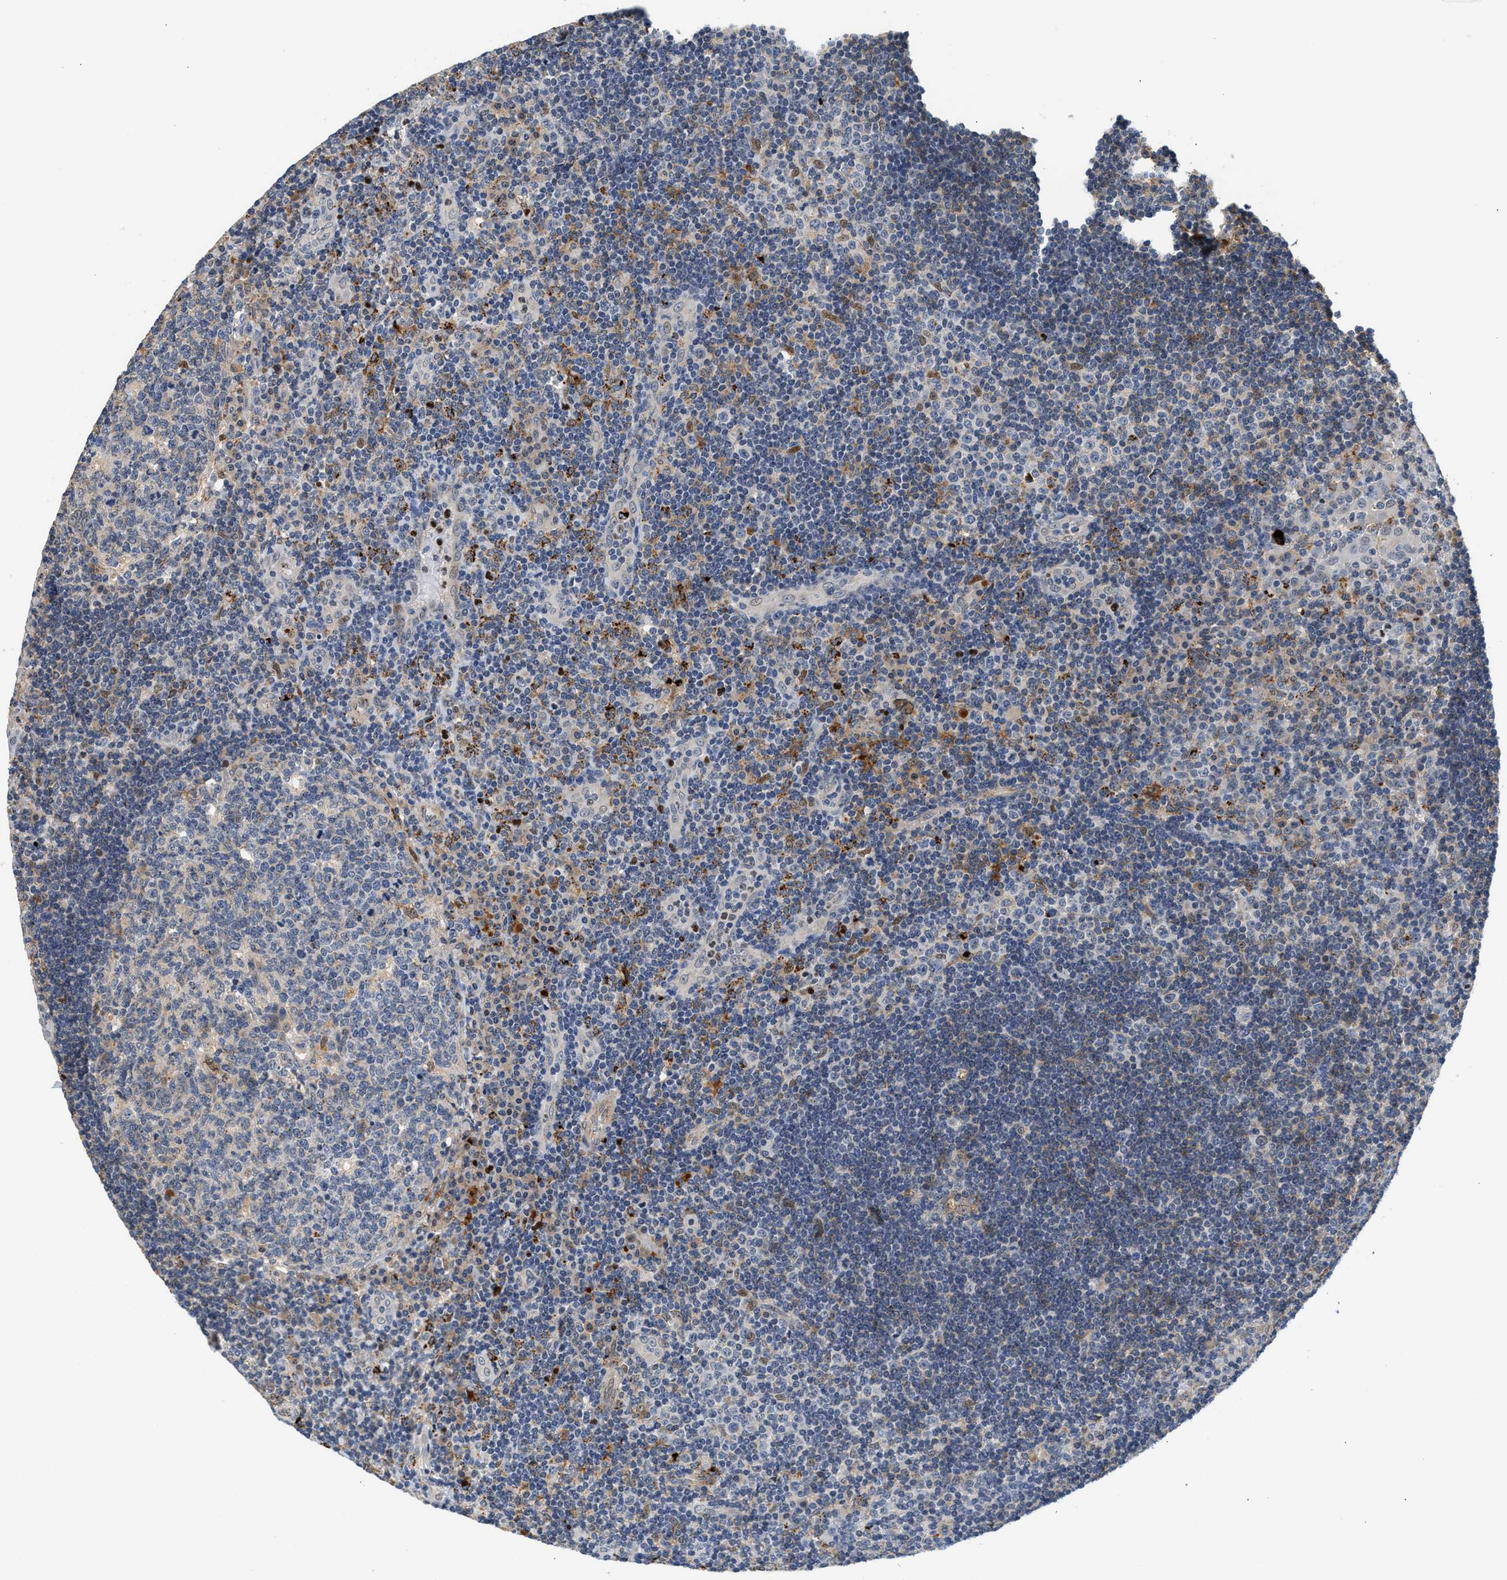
{"staining": {"intensity": "weak", "quantity": "<25%", "location": "cytoplasmic/membranous"}, "tissue": "tonsil", "cell_type": "Germinal center cells", "image_type": "normal", "snomed": [{"axis": "morphology", "description": "Normal tissue, NOS"}, {"axis": "topography", "description": "Tonsil"}], "caption": "Human tonsil stained for a protein using immunohistochemistry (IHC) shows no positivity in germinal center cells.", "gene": "PPM1L", "patient": {"sex": "female", "age": 40}}